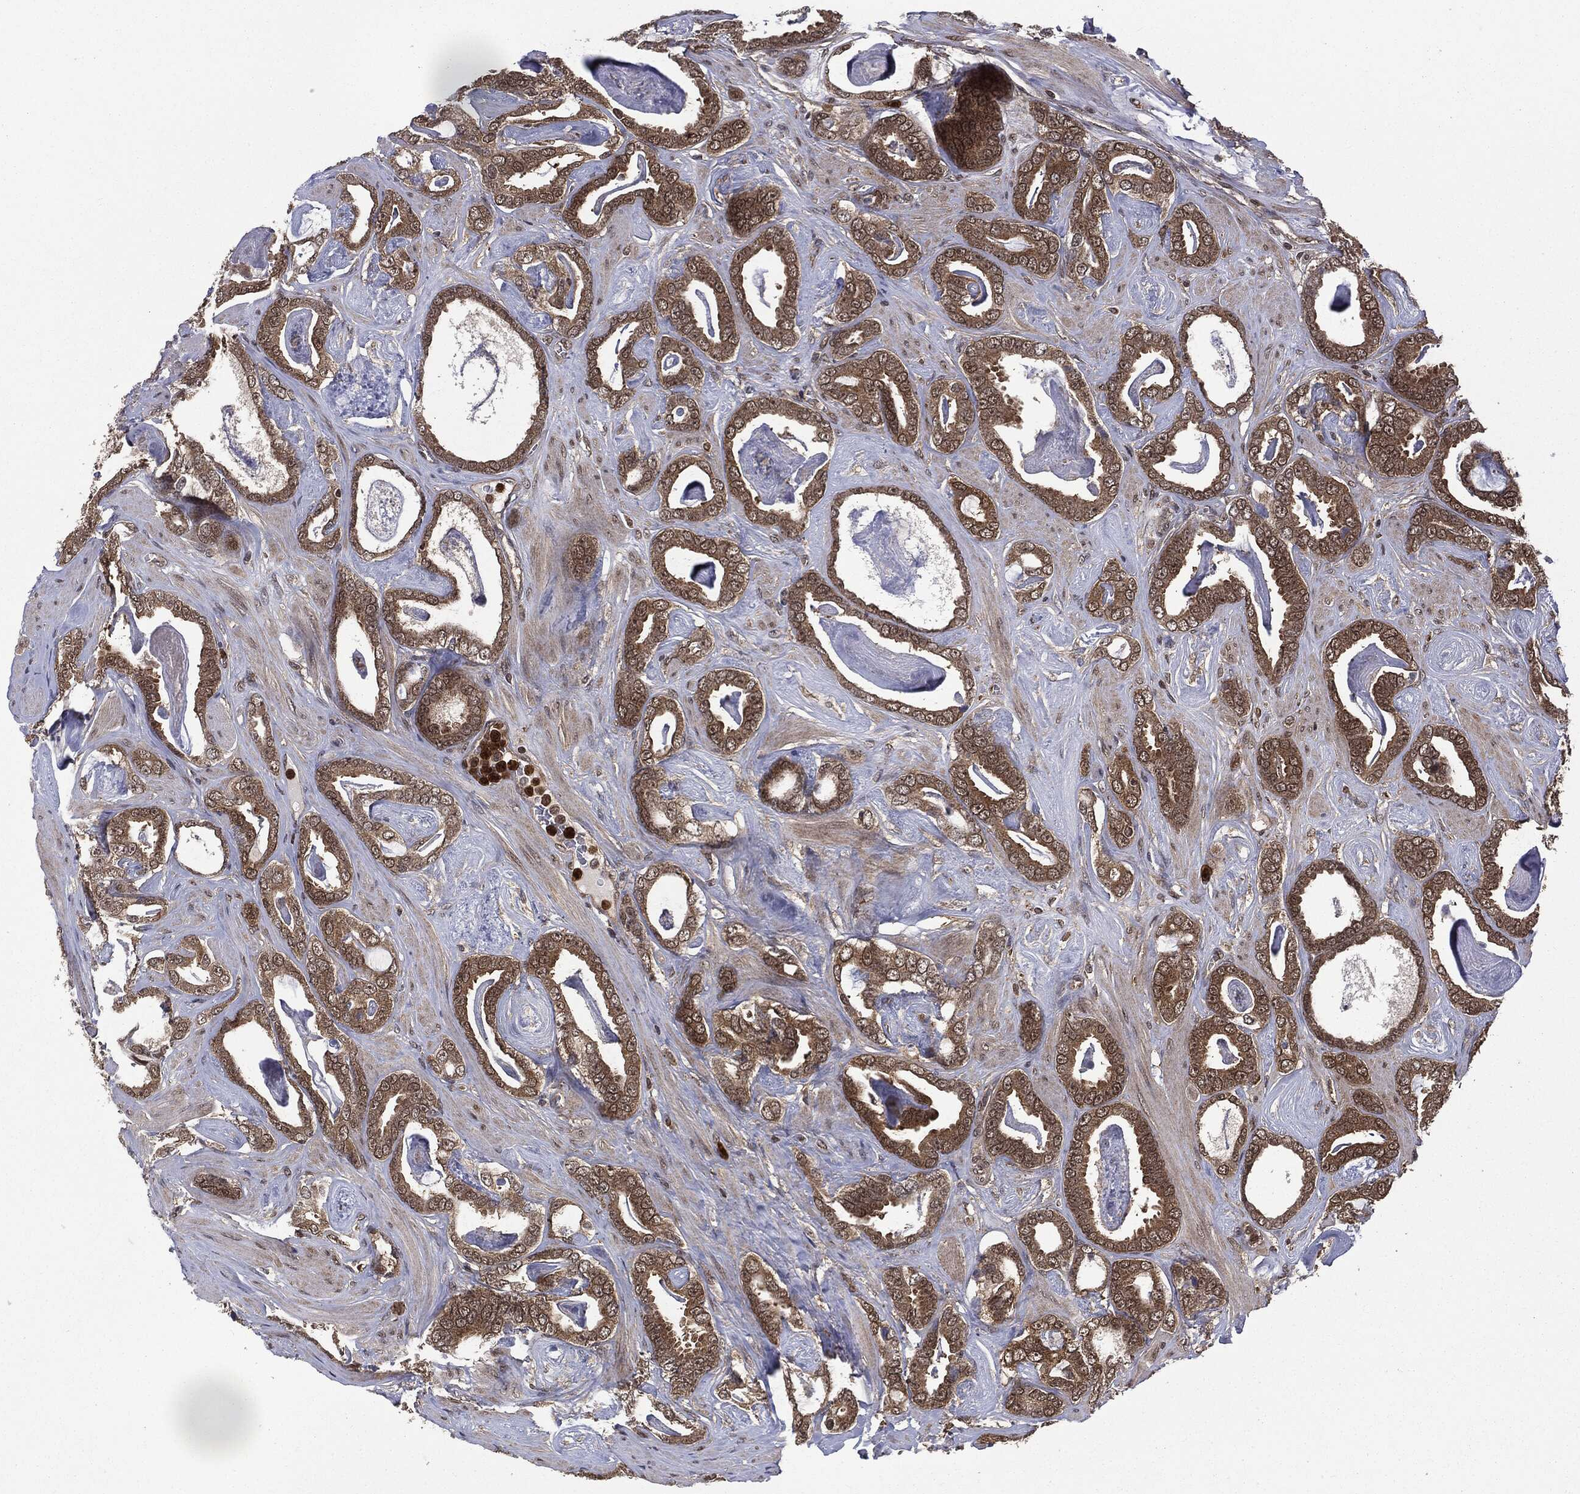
{"staining": {"intensity": "moderate", "quantity": ">75%", "location": "cytoplasmic/membranous"}, "tissue": "prostate cancer", "cell_type": "Tumor cells", "image_type": "cancer", "snomed": [{"axis": "morphology", "description": "Adenocarcinoma, High grade"}, {"axis": "topography", "description": "Prostate"}], "caption": "Moderate cytoplasmic/membranous staining for a protein is appreciated in about >75% of tumor cells of high-grade adenocarcinoma (prostate) using immunohistochemistry (IHC).", "gene": "GPI", "patient": {"sex": "male", "age": 63}}